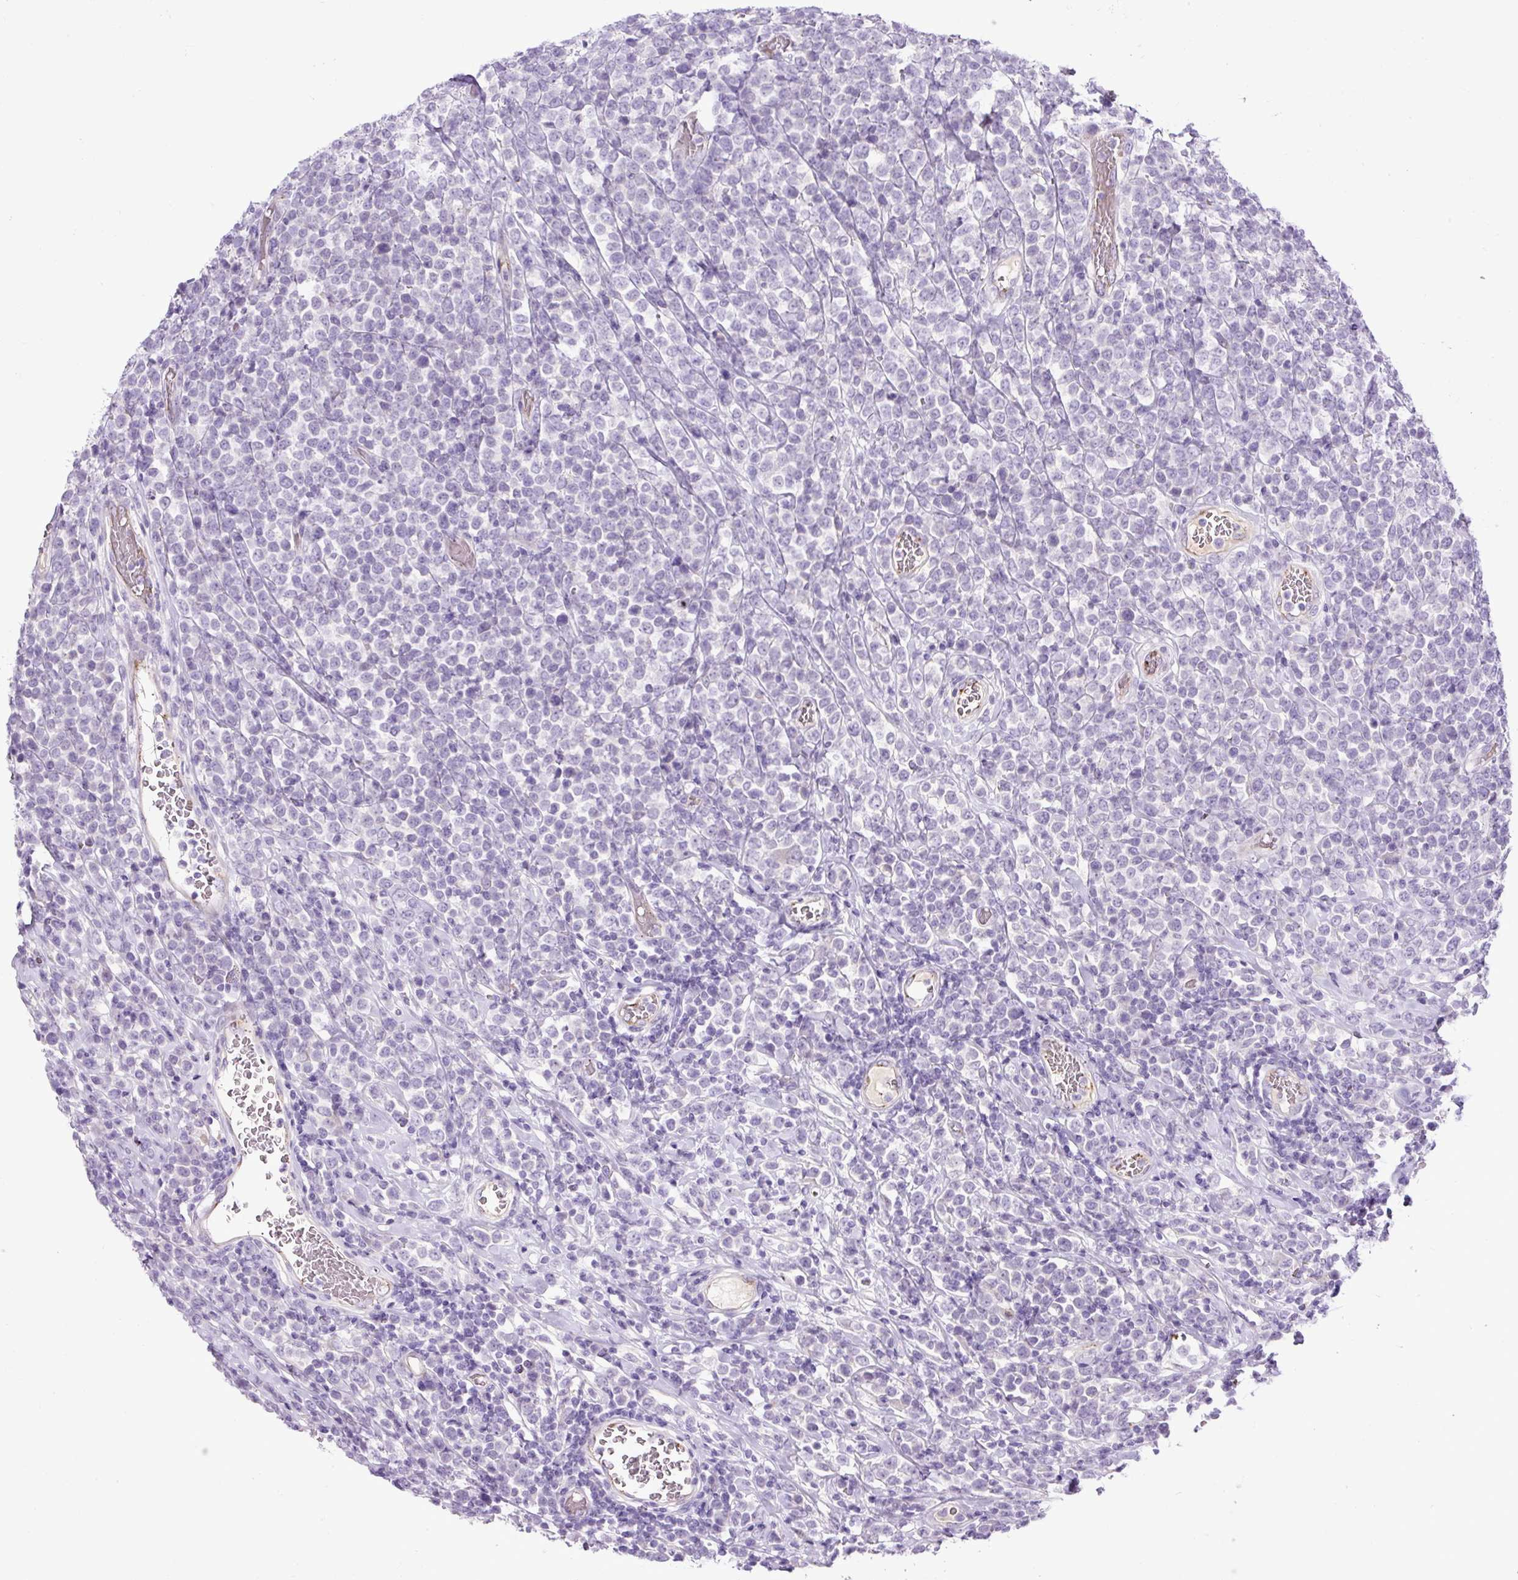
{"staining": {"intensity": "negative", "quantity": "none", "location": "none"}, "tissue": "lymphoma", "cell_type": "Tumor cells", "image_type": "cancer", "snomed": [{"axis": "morphology", "description": "Malignant lymphoma, non-Hodgkin's type, High grade"}, {"axis": "topography", "description": "Soft tissue"}], "caption": "Lymphoma was stained to show a protein in brown. There is no significant staining in tumor cells.", "gene": "LEFTY2", "patient": {"sex": "female", "age": 56}}